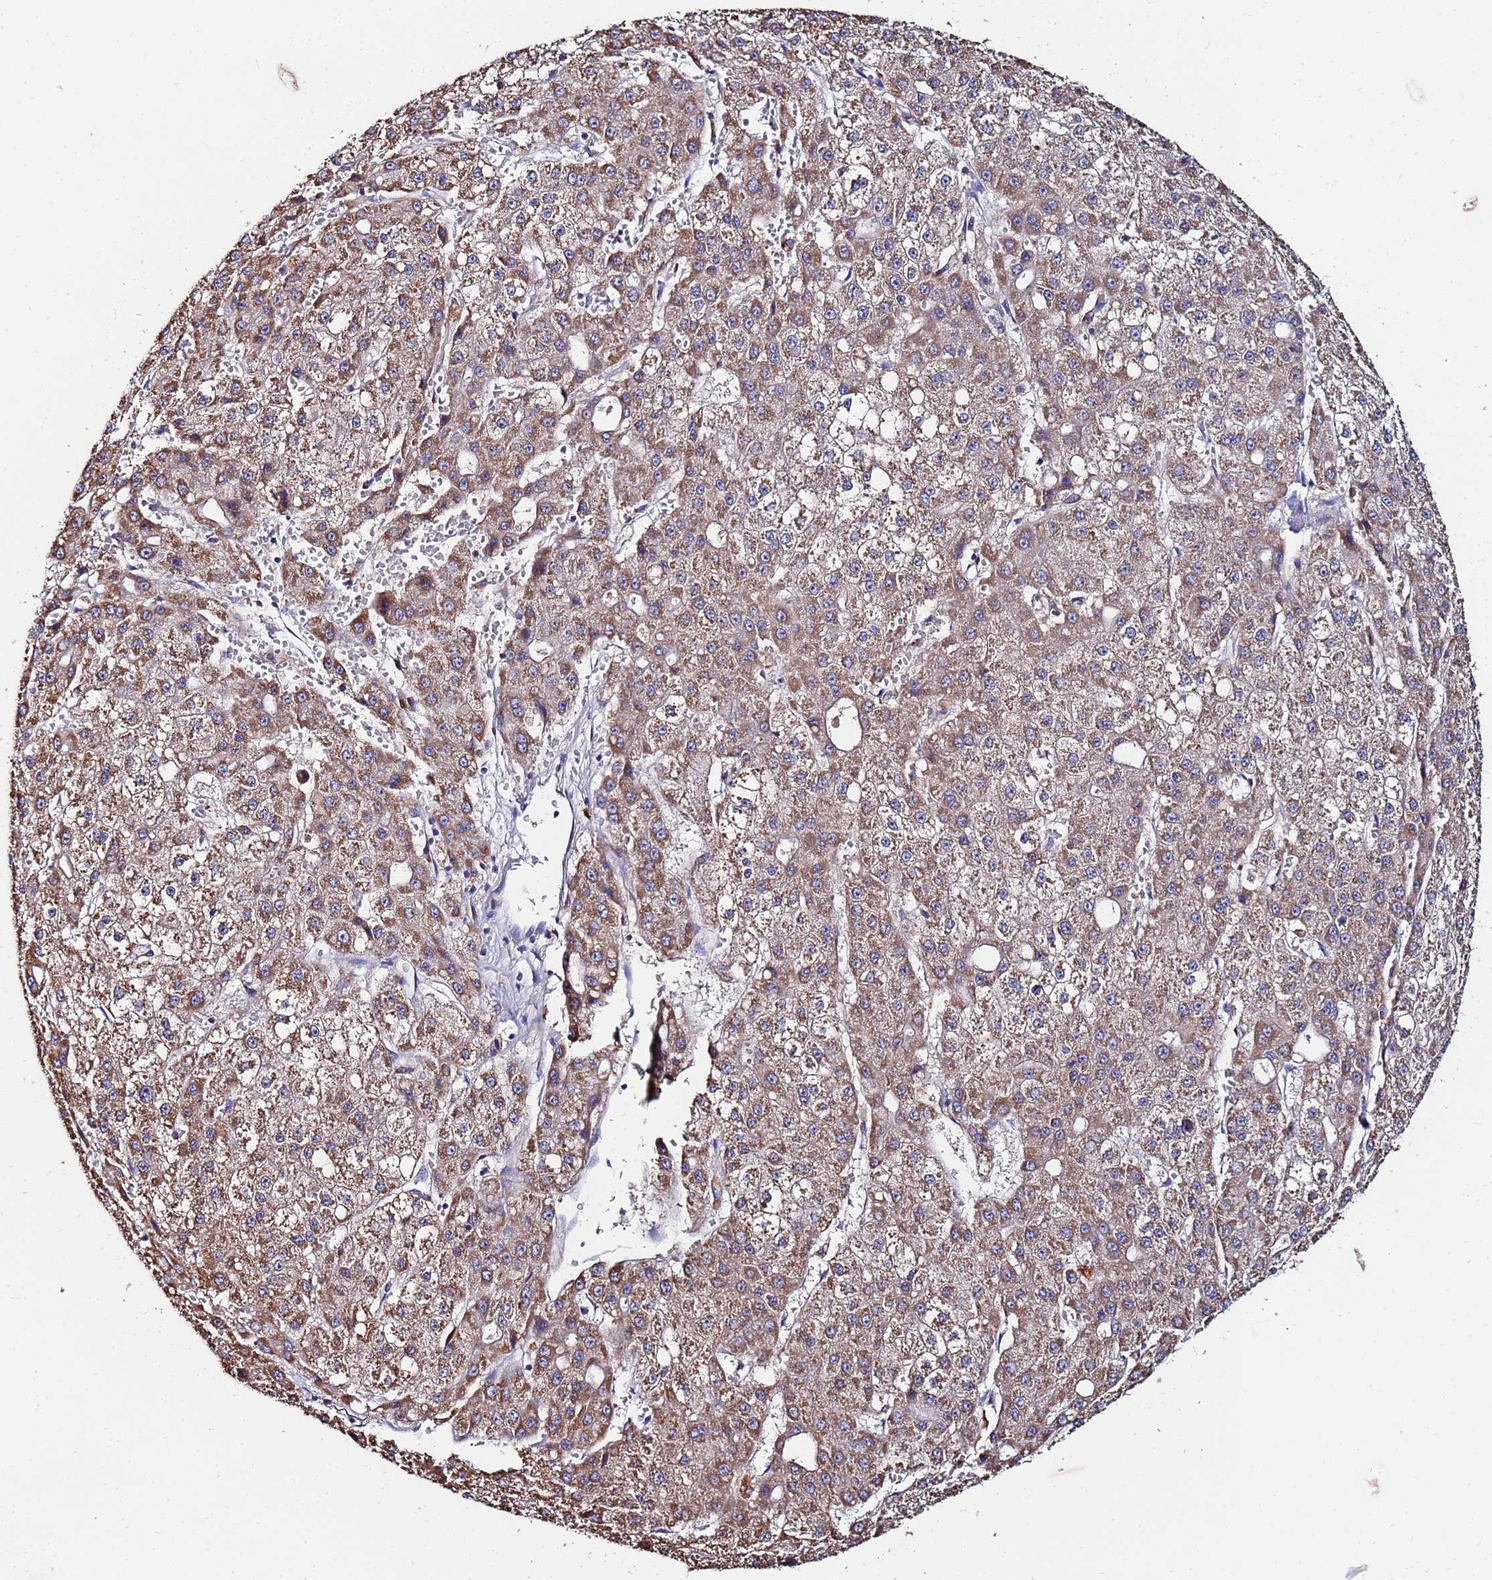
{"staining": {"intensity": "moderate", "quantity": ">75%", "location": "cytoplasmic/membranous"}, "tissue": "liver cancer", "cell_type": "Tumor cells", "image_type": "cancer", "snomed": [{"axis": "morphology", "description": "Carcinoma, Hepatocellular, NOS"}, {"axis": "topography", "description": "Liver"}], "caption": "Immunohistochemistry (DAB (3,3'-diaminobenzidine)) staining of human hepatocellular carcinoma (liver) shows moderate cytoplasmic/membranous protein positivity in about >75% of tumor cells.", "gene": "C5orf34", "patient": {"sex": "male", "age": 47}}